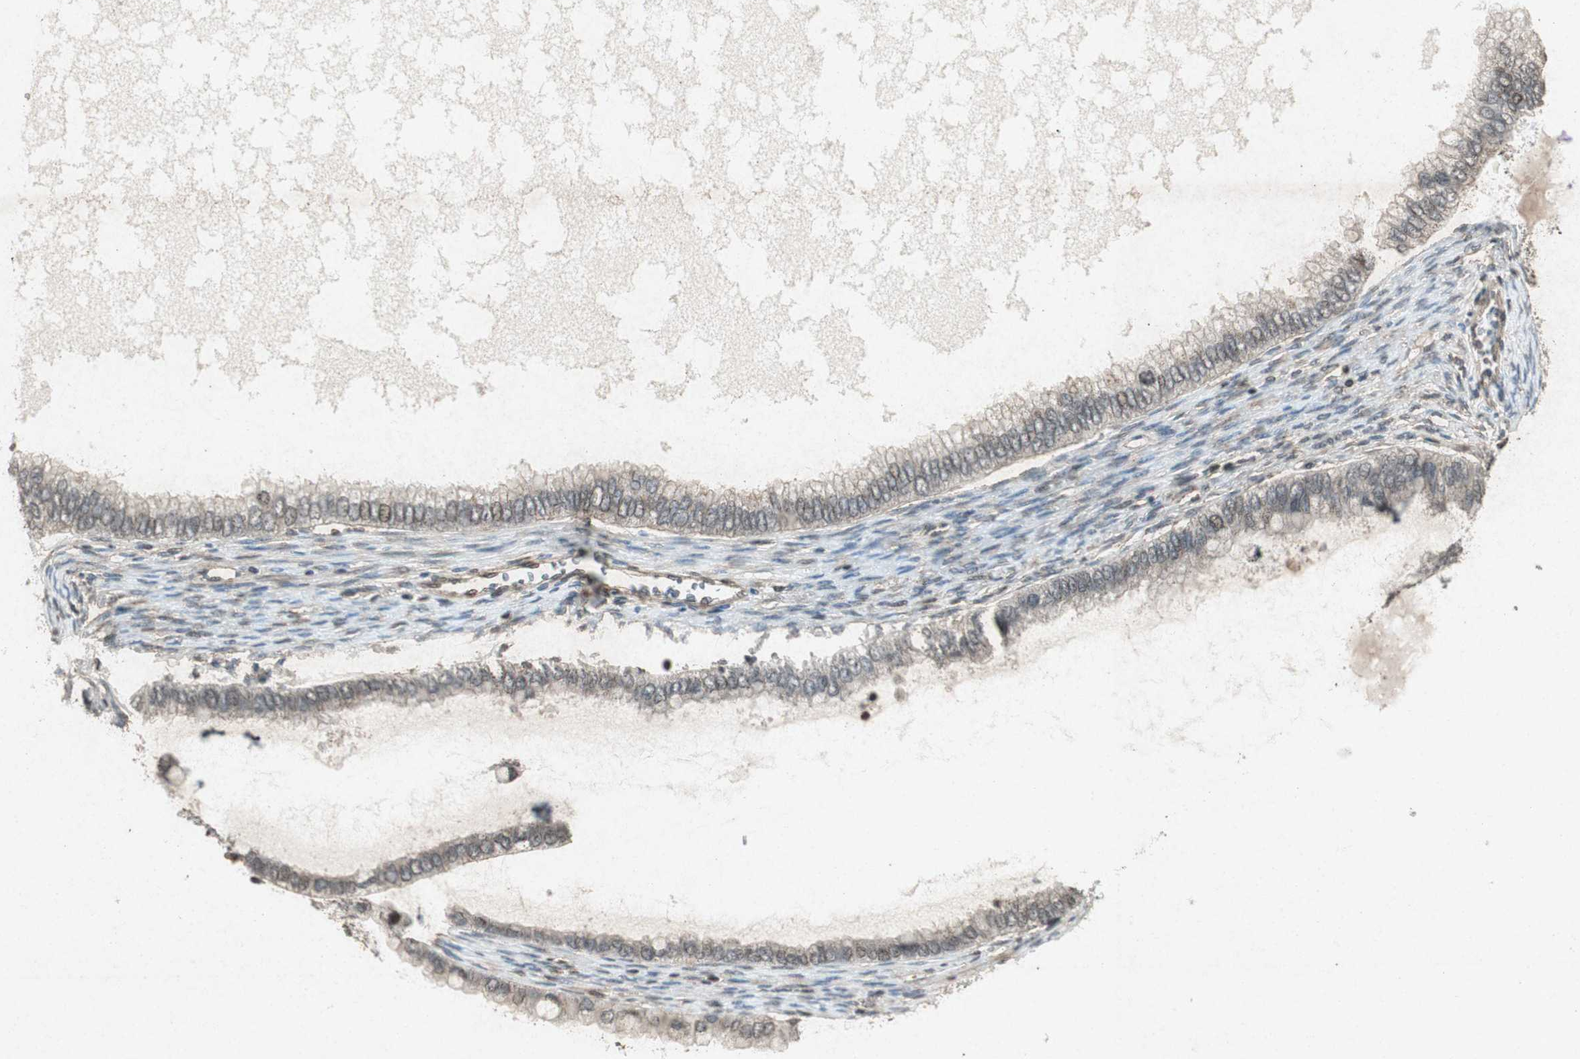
{"staining": {"intensity": "weak", "quantity": "25%-75%", "location": "nuclear"}, "tissue": "ovarian cancer", "cell_type": "Tumor cells", "image_type": "cancer", "snomed": [{"axis": "morphology", "description": "Cystadenocarcinoma, mucinous, NOS"}, {"axis": "topography", "description": "Ovary"}], "caption": "There is low levels of weak nuclear positivity in tumor cells of mucinous cystadenocarcinoma (ovarian), as demonstrated by immunohistochemical staining (brown color).", "gene": "PRKG1", "patient": {"sex": "female", "age": 80}}